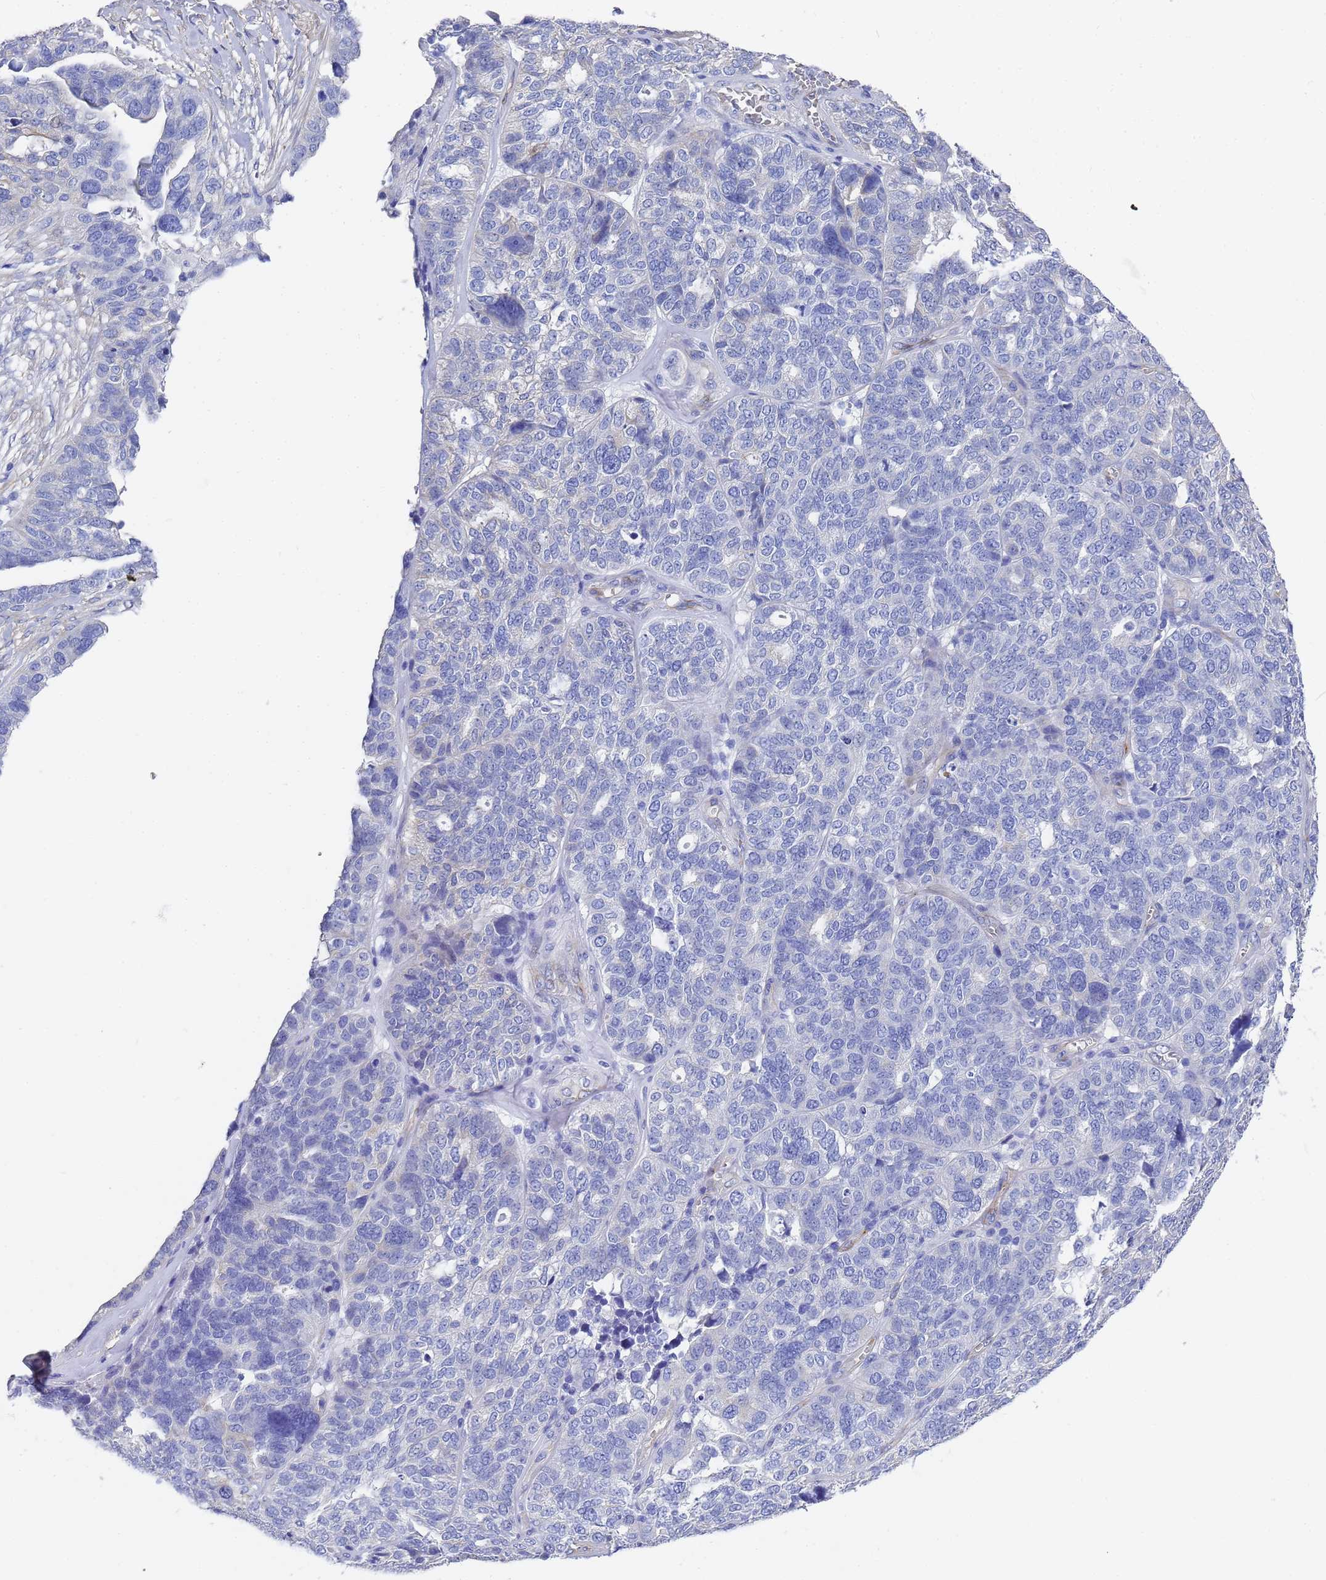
{"staining": {"intensity": "negative", "quantity": "none", "location": "none"}, "tissue": "ovarian cancer", "cell_type": "Tumor cells", "image_type": "cancer", "snomed": [{"axis": "morphology", "description": "Cystadenocarcinoma, serous, NOS"}, {"axis": "topography", "description": "Ovary"}], "caption": "Protein analysis of ovarian cancer shows no significant staining in tumor cells. (Stains: DAB immunohistochemistry (IHC) with hematoxylin counter stain, Microscopy: brightfield microscopy at high magnification).", "gene": "TUBB1", "patient": {"sex": "female", "age": 59}}